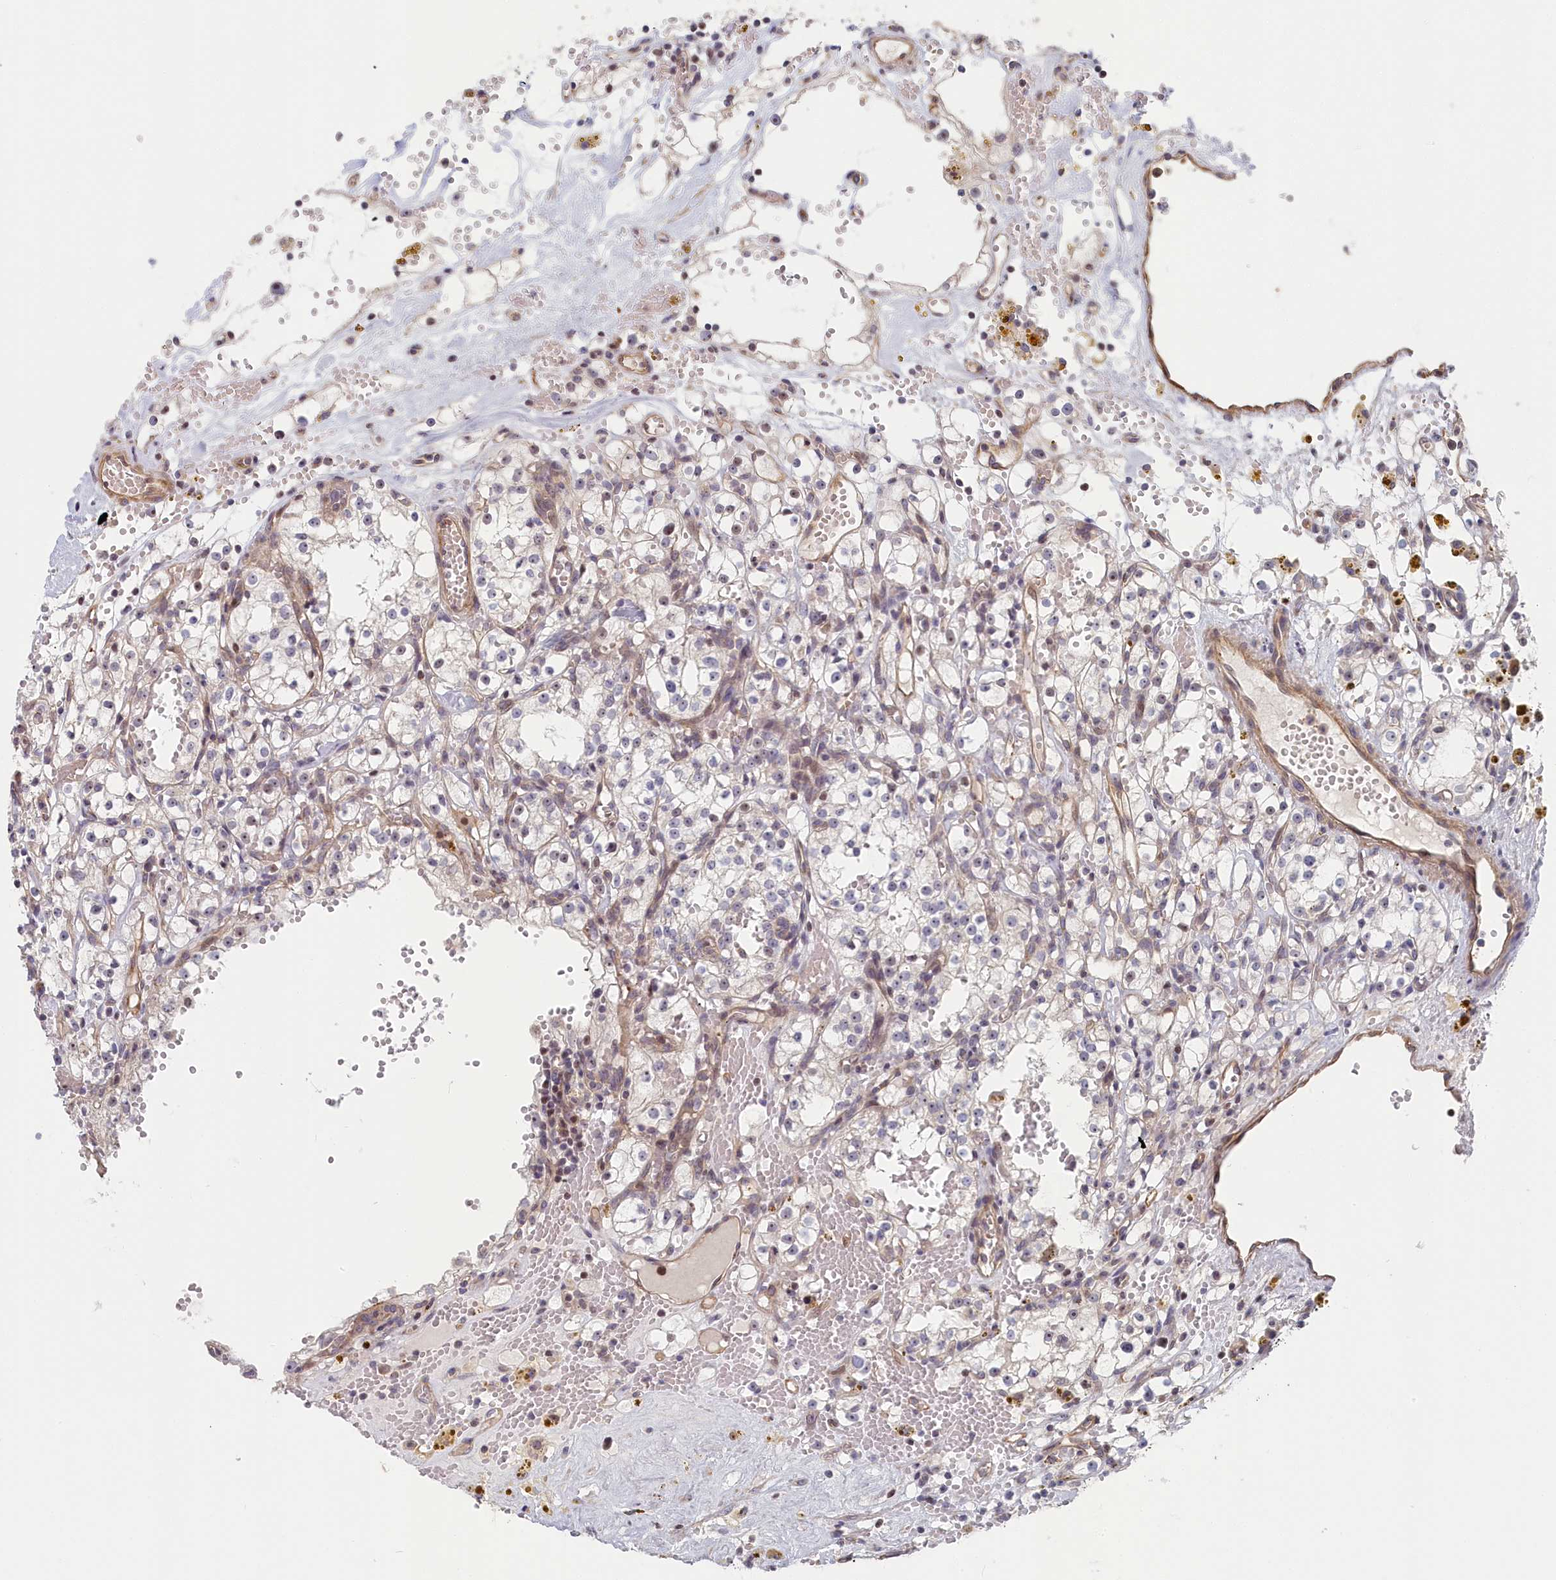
{"staining": {"intensity": "weak", "quantity": "<25%", "location": "nuclear"}, "tissue": "renal cancer", "cell_type": "Tumor cells", "image_type": "cancer", "snomed": [{"axis": "morphology", "description": "Adenocarcinoma, NOS"}, {"axis": "topography", "description": "Kidney"}], "caption": "Immunohistochemical staining of adenocarcinoma (renal) exhibits no significant expression in tumor cells.", "gene": "INTS4", "patient": {"sex": "male", "age": 56}}